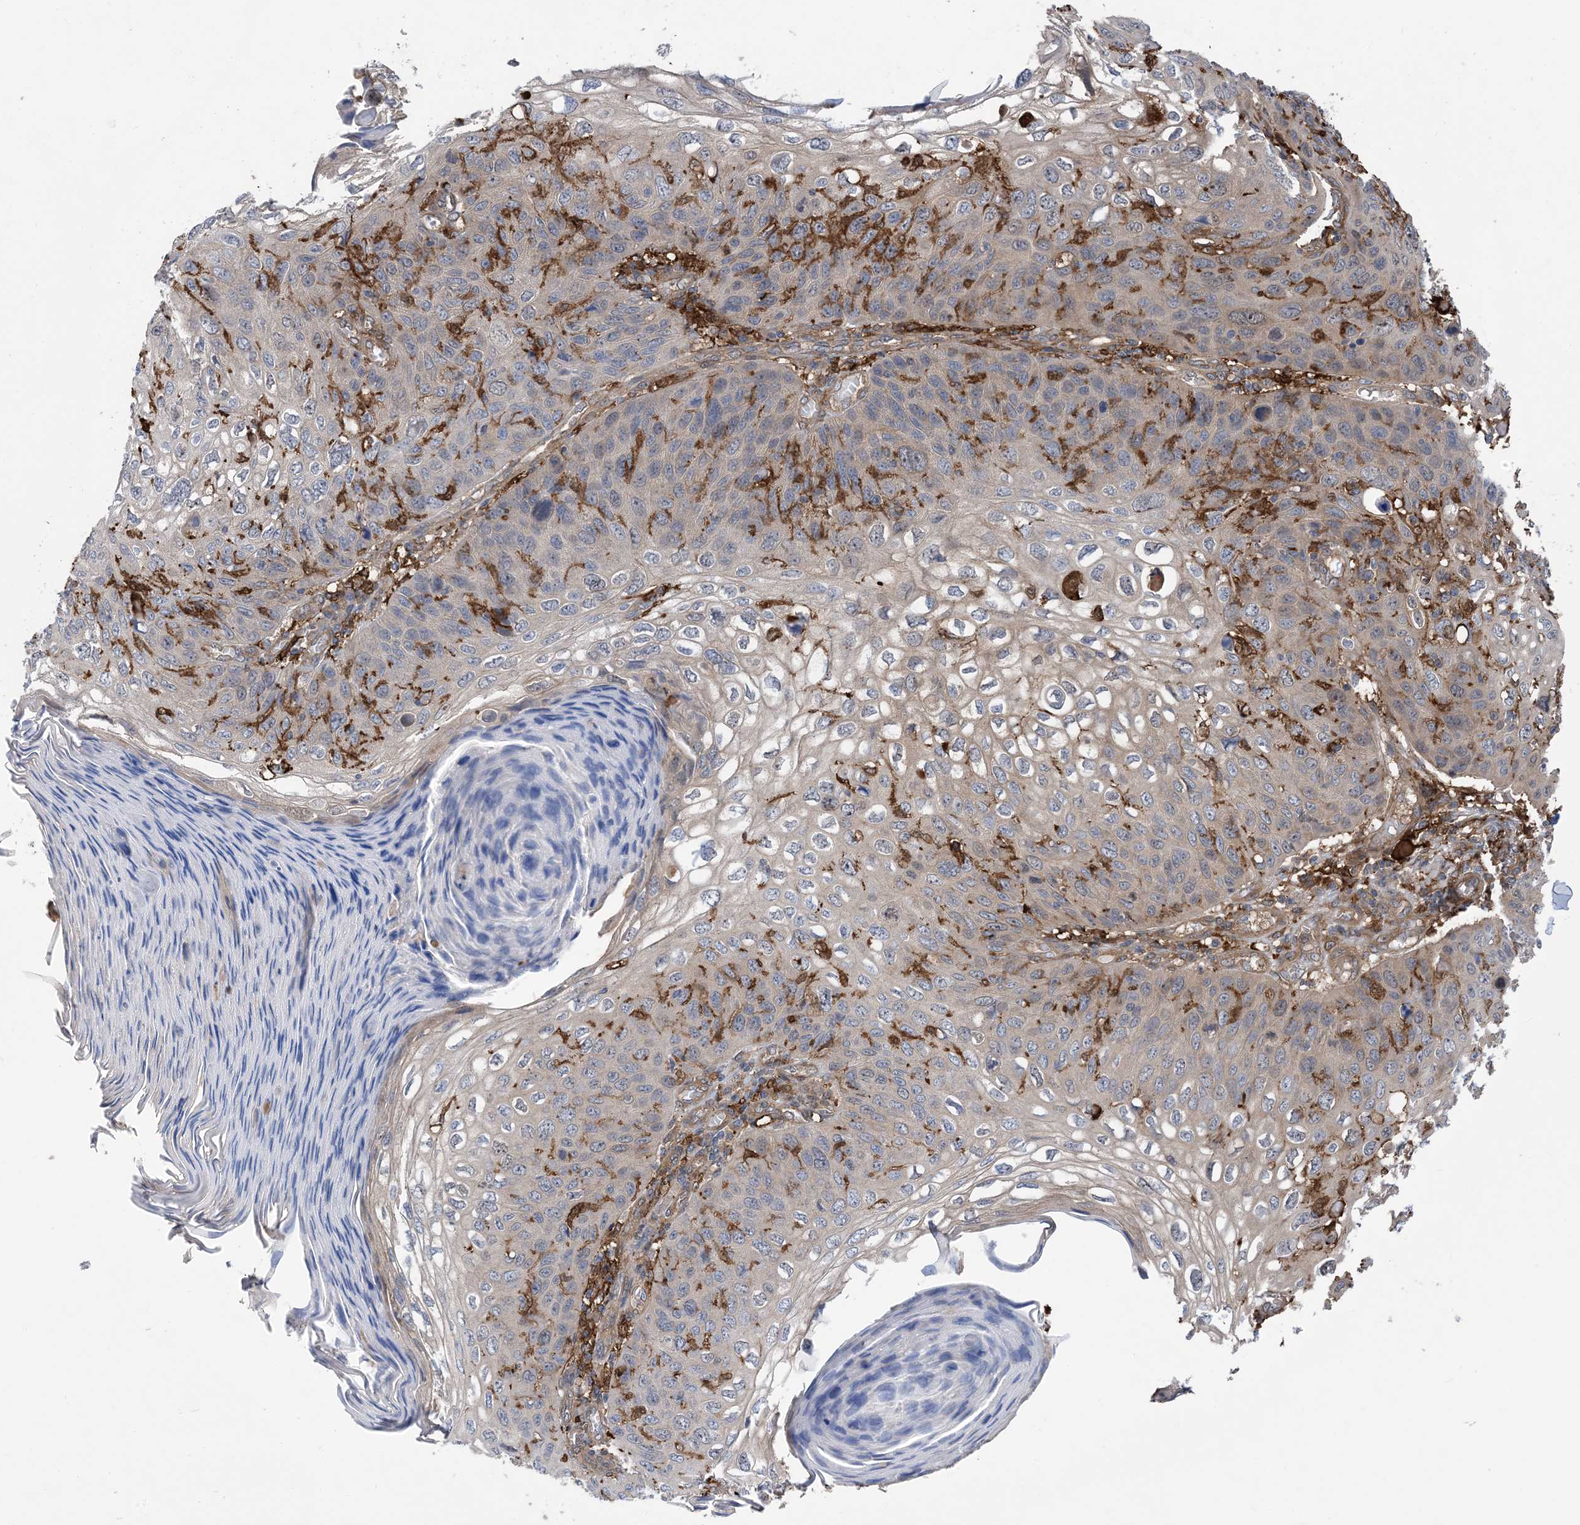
{"staining": {"intensity": "weak", "quantity": "25%-75%", "location": "cytoplasmic/membranous"}, "tissue": "skin cancer", "cell_type": "Tumor cells", "image_type": "cancer", "snomed": [{"axis": "morphology", "description": "Squamous cell carcinoma, NOS"}, {"axis": "topography", "description": "Skin"}], "caption": "Brown immunohistochemical staining in human skin cancer demonstrates weak cytoplasmic/membranous positivity in about 25%-75% of tumor cells.", "gene": "HS1BP3", "patient": {"sex": "female", "age": 90}}